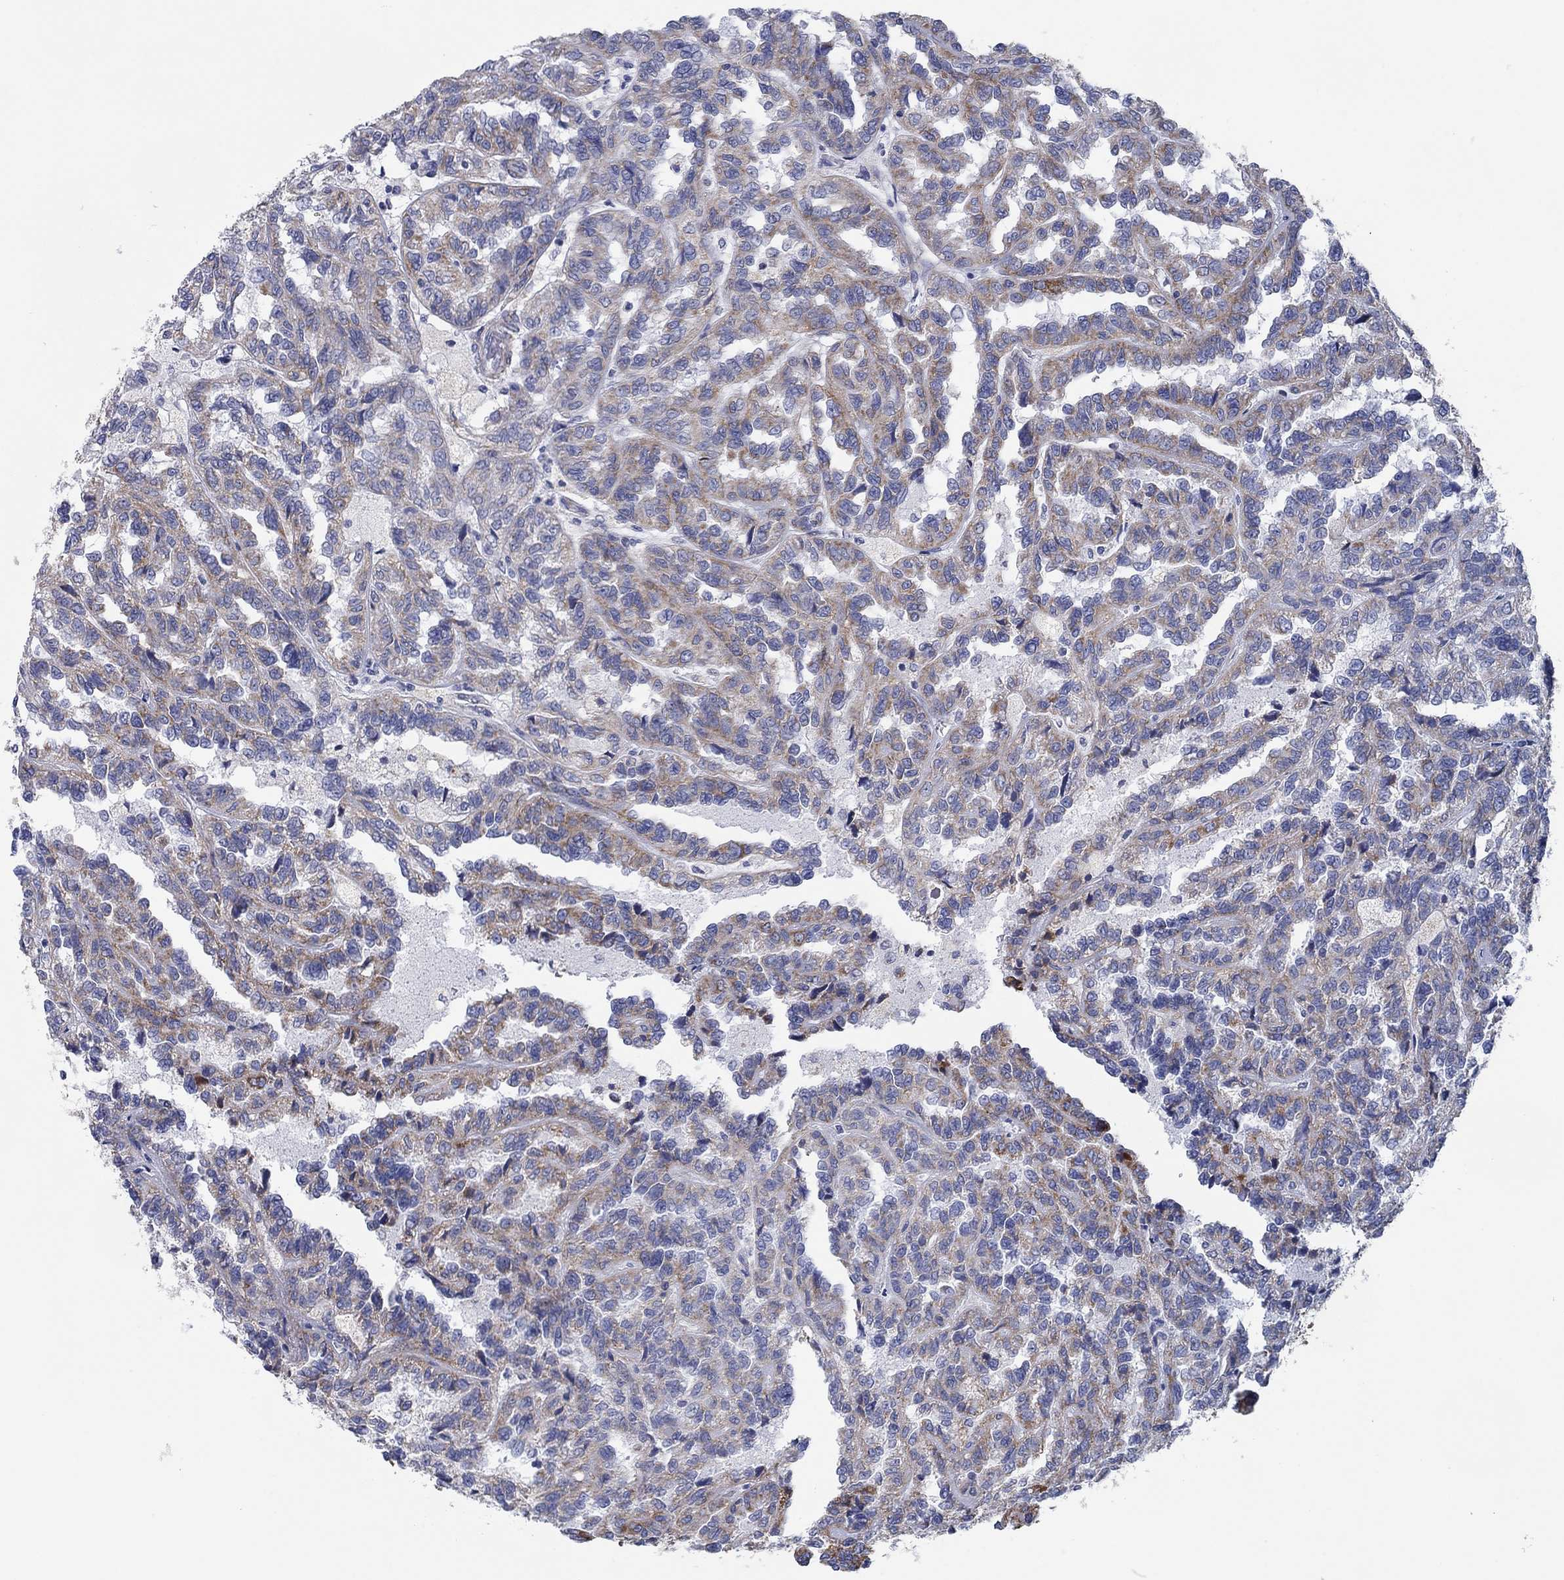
{"staining": {"intensity": "moderate", "quantity": "<25%", "location": "cytoplasmic/membranous"}, "tissue": "renal cancer", "cell_type": "Tumor cells", "image_type": "cancer", "snomed": [{"axis": "morphology", "description": "Adenocarcinoma, NOS"}, {"axis": "topography", "description": "Kidney"}], "caption": "Renal cancer (adenocarcinoma) was stained to show a protein in brown. There is low levels of moderate cytoplasmic/membranous positivity in approximately <25% of tumor cells.", "gene": "MGST3", "patient": {"sex": "male", "age": 79}}